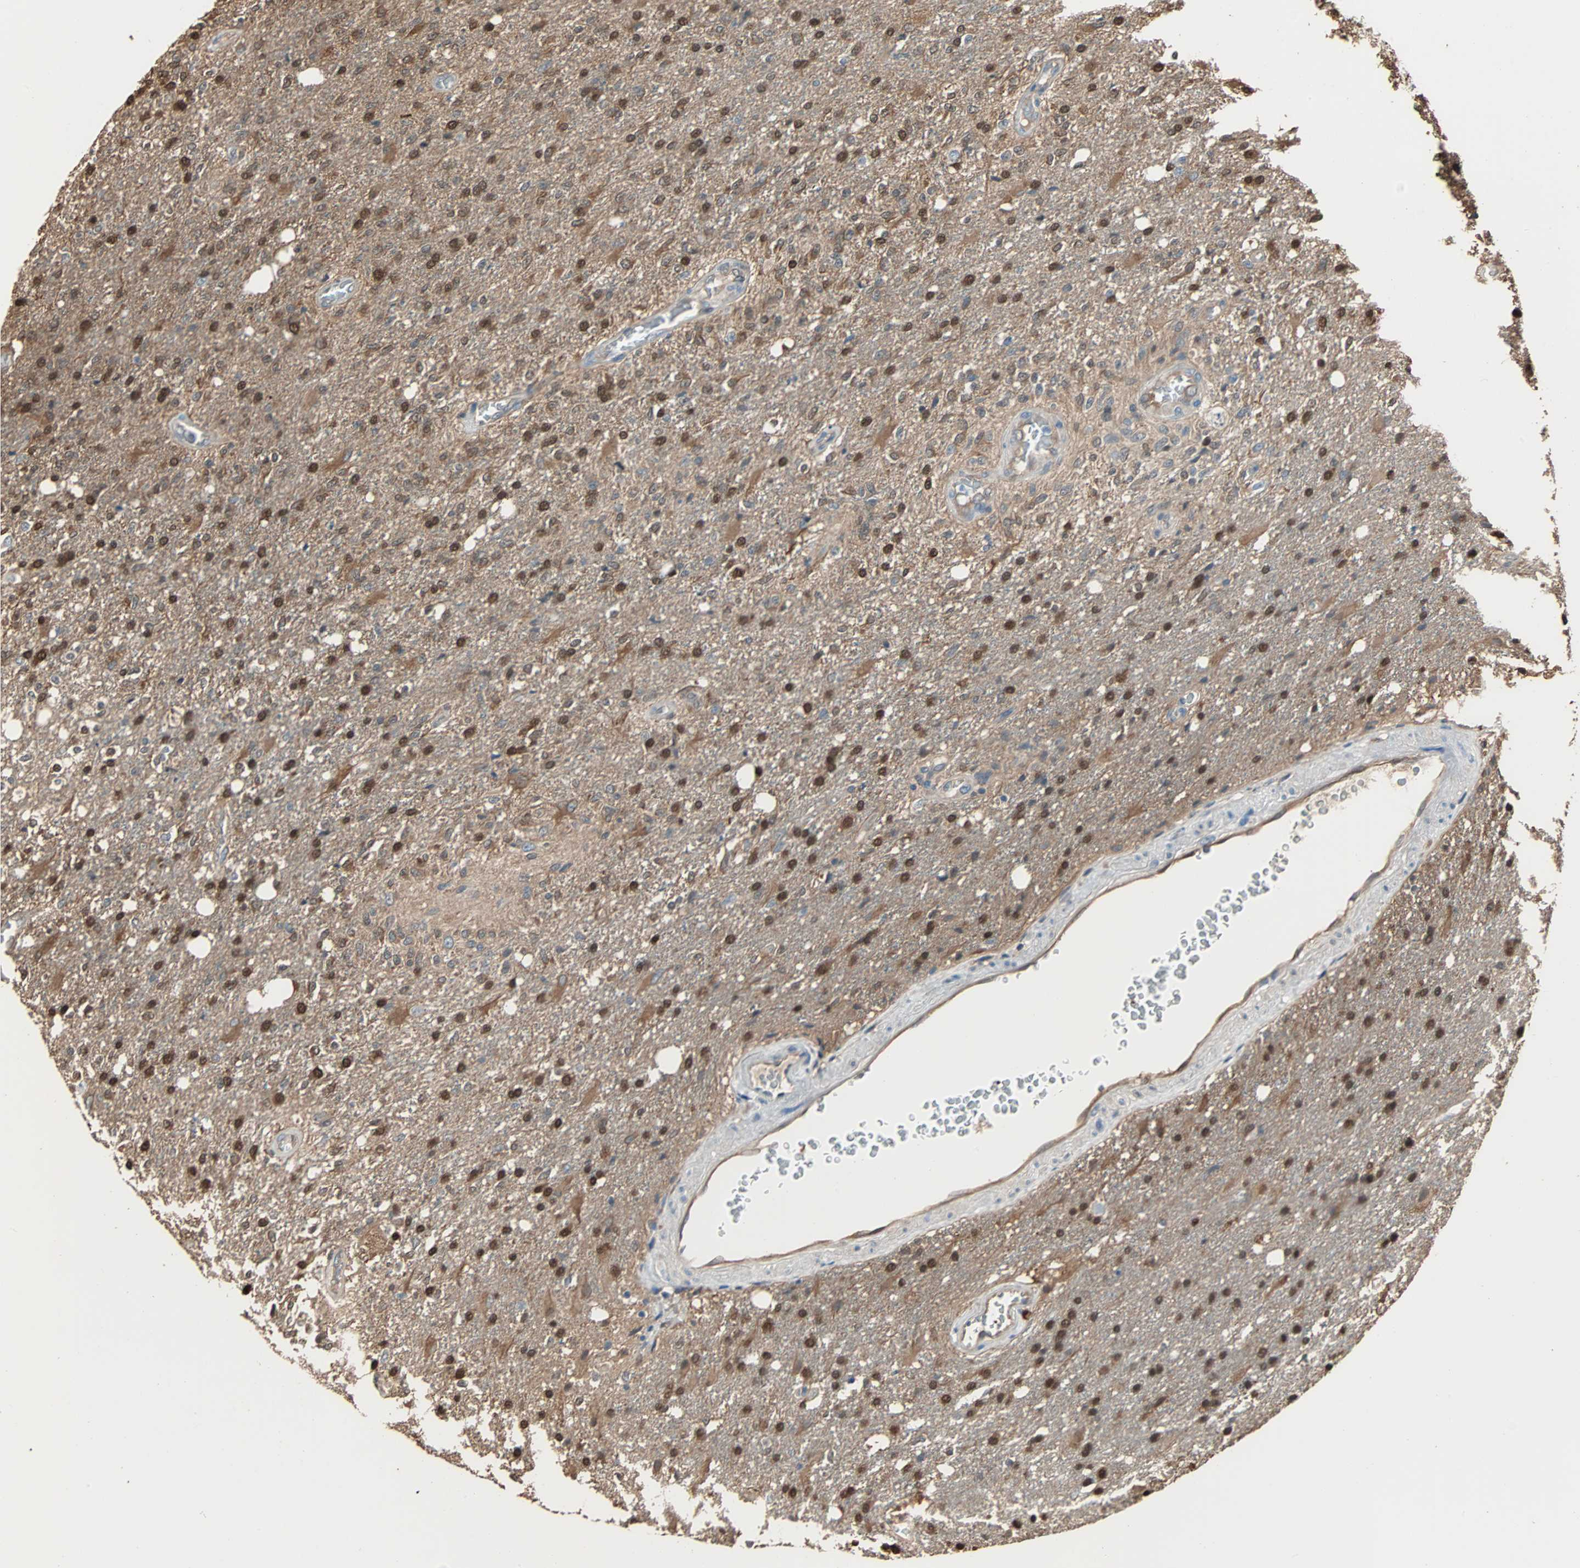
{"staining": {"intensity": "moderate", "quantity": ">75%", "location": "cytoplasmic/membranous,nuclear"}, "tissue": "glioma", "cell_type": "Tumor cells", "image_type": "cancer", "snomed": [{"axis": "morphology", "description": "Normal tissue, NOS"}, {"axis": "morphology", "description": "Glioma, malignant, High grade"}, {"axis": "topography", "description": "Cerebral cortex"}], "caption": "Malignant glioma (high-grade) stained with DAB (3,3'-diaminobenzidine) immunohistochemistry reveals medium levels of moderate cytoplasmic/membranous and nuclear staining in approximately >75% of tumor cells.", "gene": "PRDX1", "patient": {"sex": "male", "age": 77}}